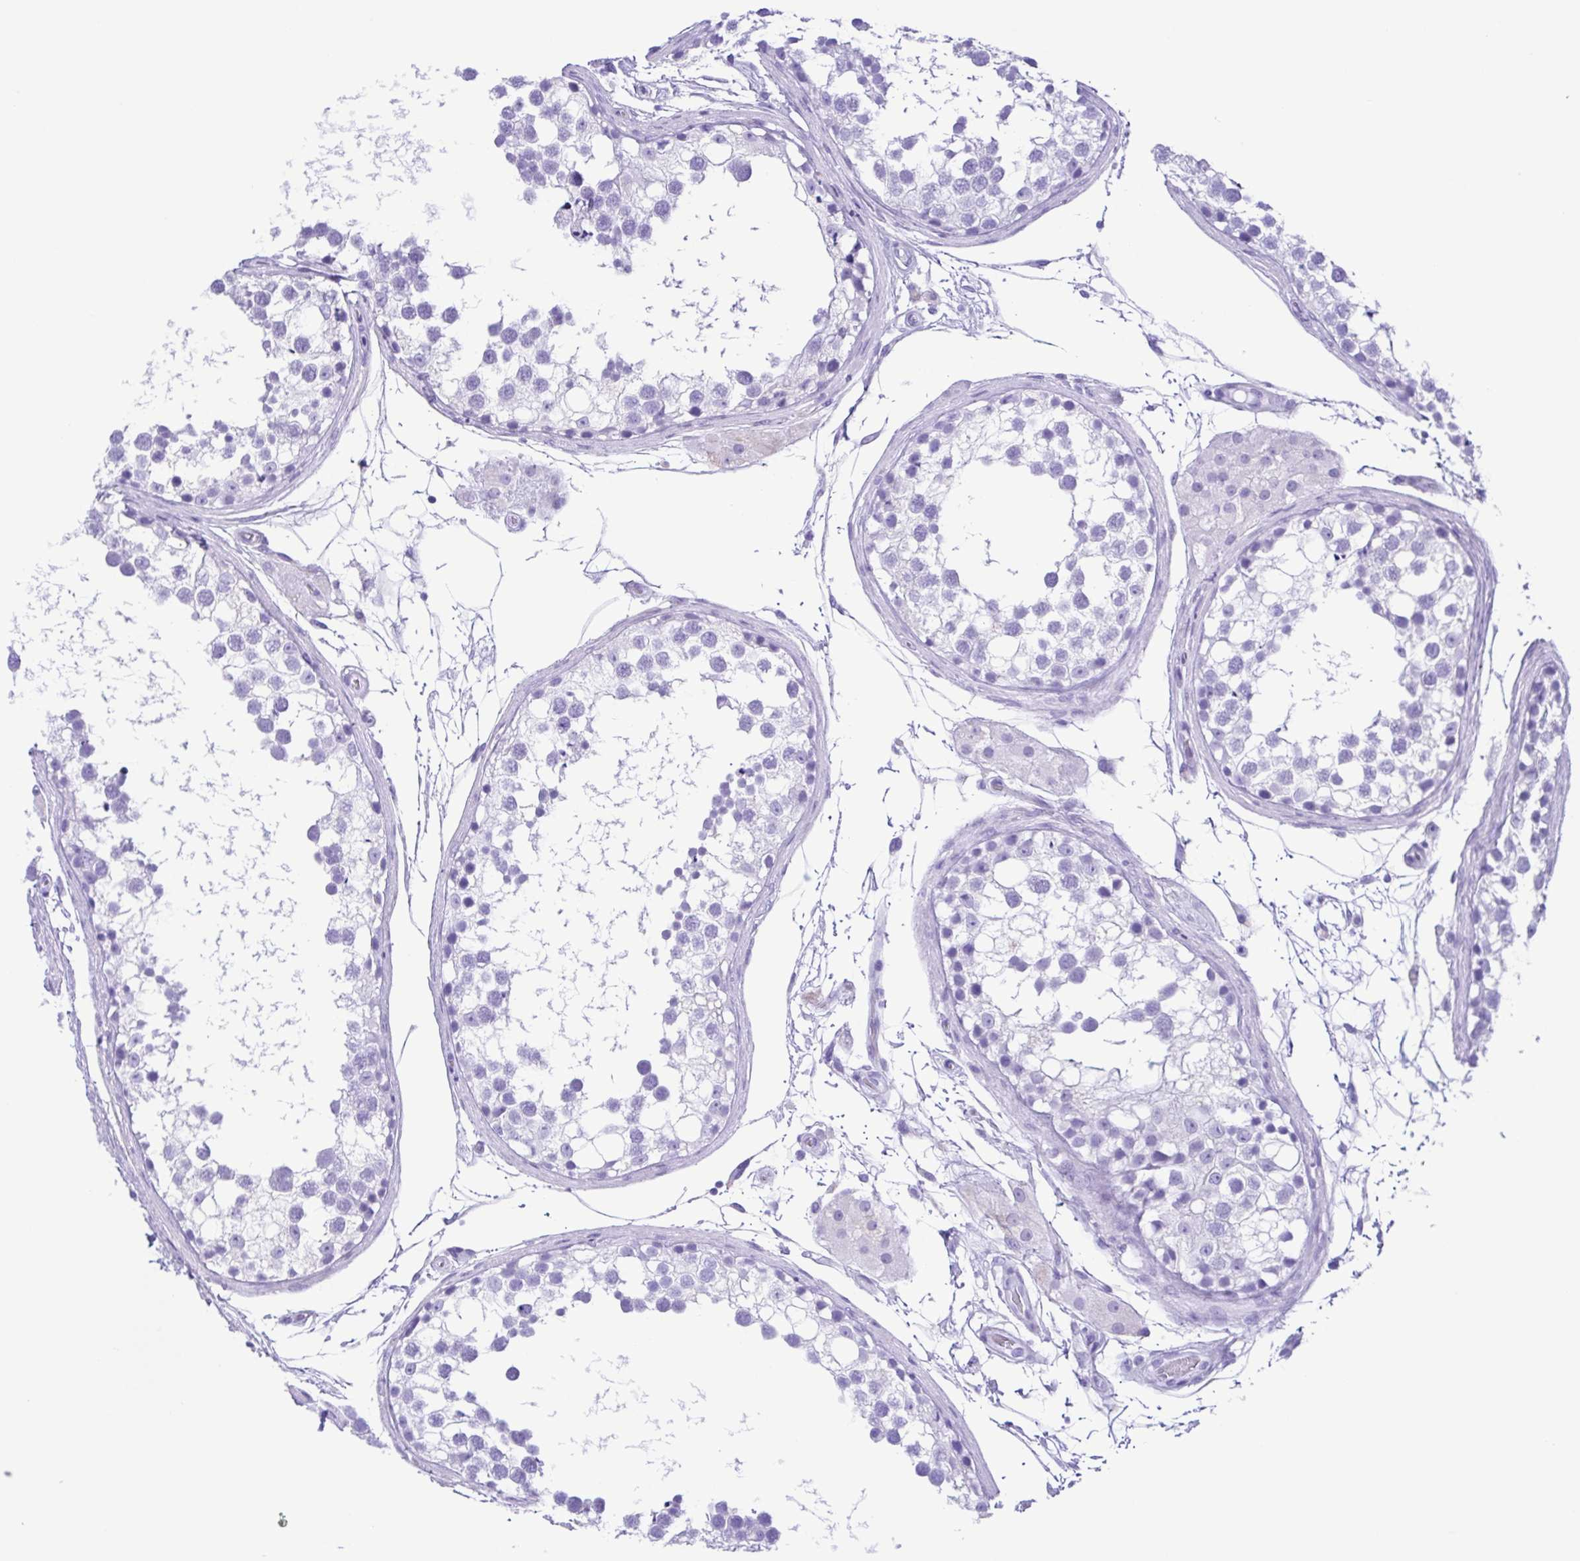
{"staining": {"intensity": "negative", "quantity": "none", "location": "none"}, "tissue": "testis", "cell_type": "Cells in seminiferous ducts", "image_type": "normal", "snomed": [{"axis": "morphology", "description": "Normal tissue, NOS"}, {"axis": "morphology", "description": "Seminoma, NOS"}, {"axis": "topography", "description": "Testis"}], "caption": "This is a image of immunohistochemistry staining of normal testis, which shows no positivity in cells in seminiferous ducts.", "gene": "ERP27", "patient": {"sex": "male", "age": 65}}